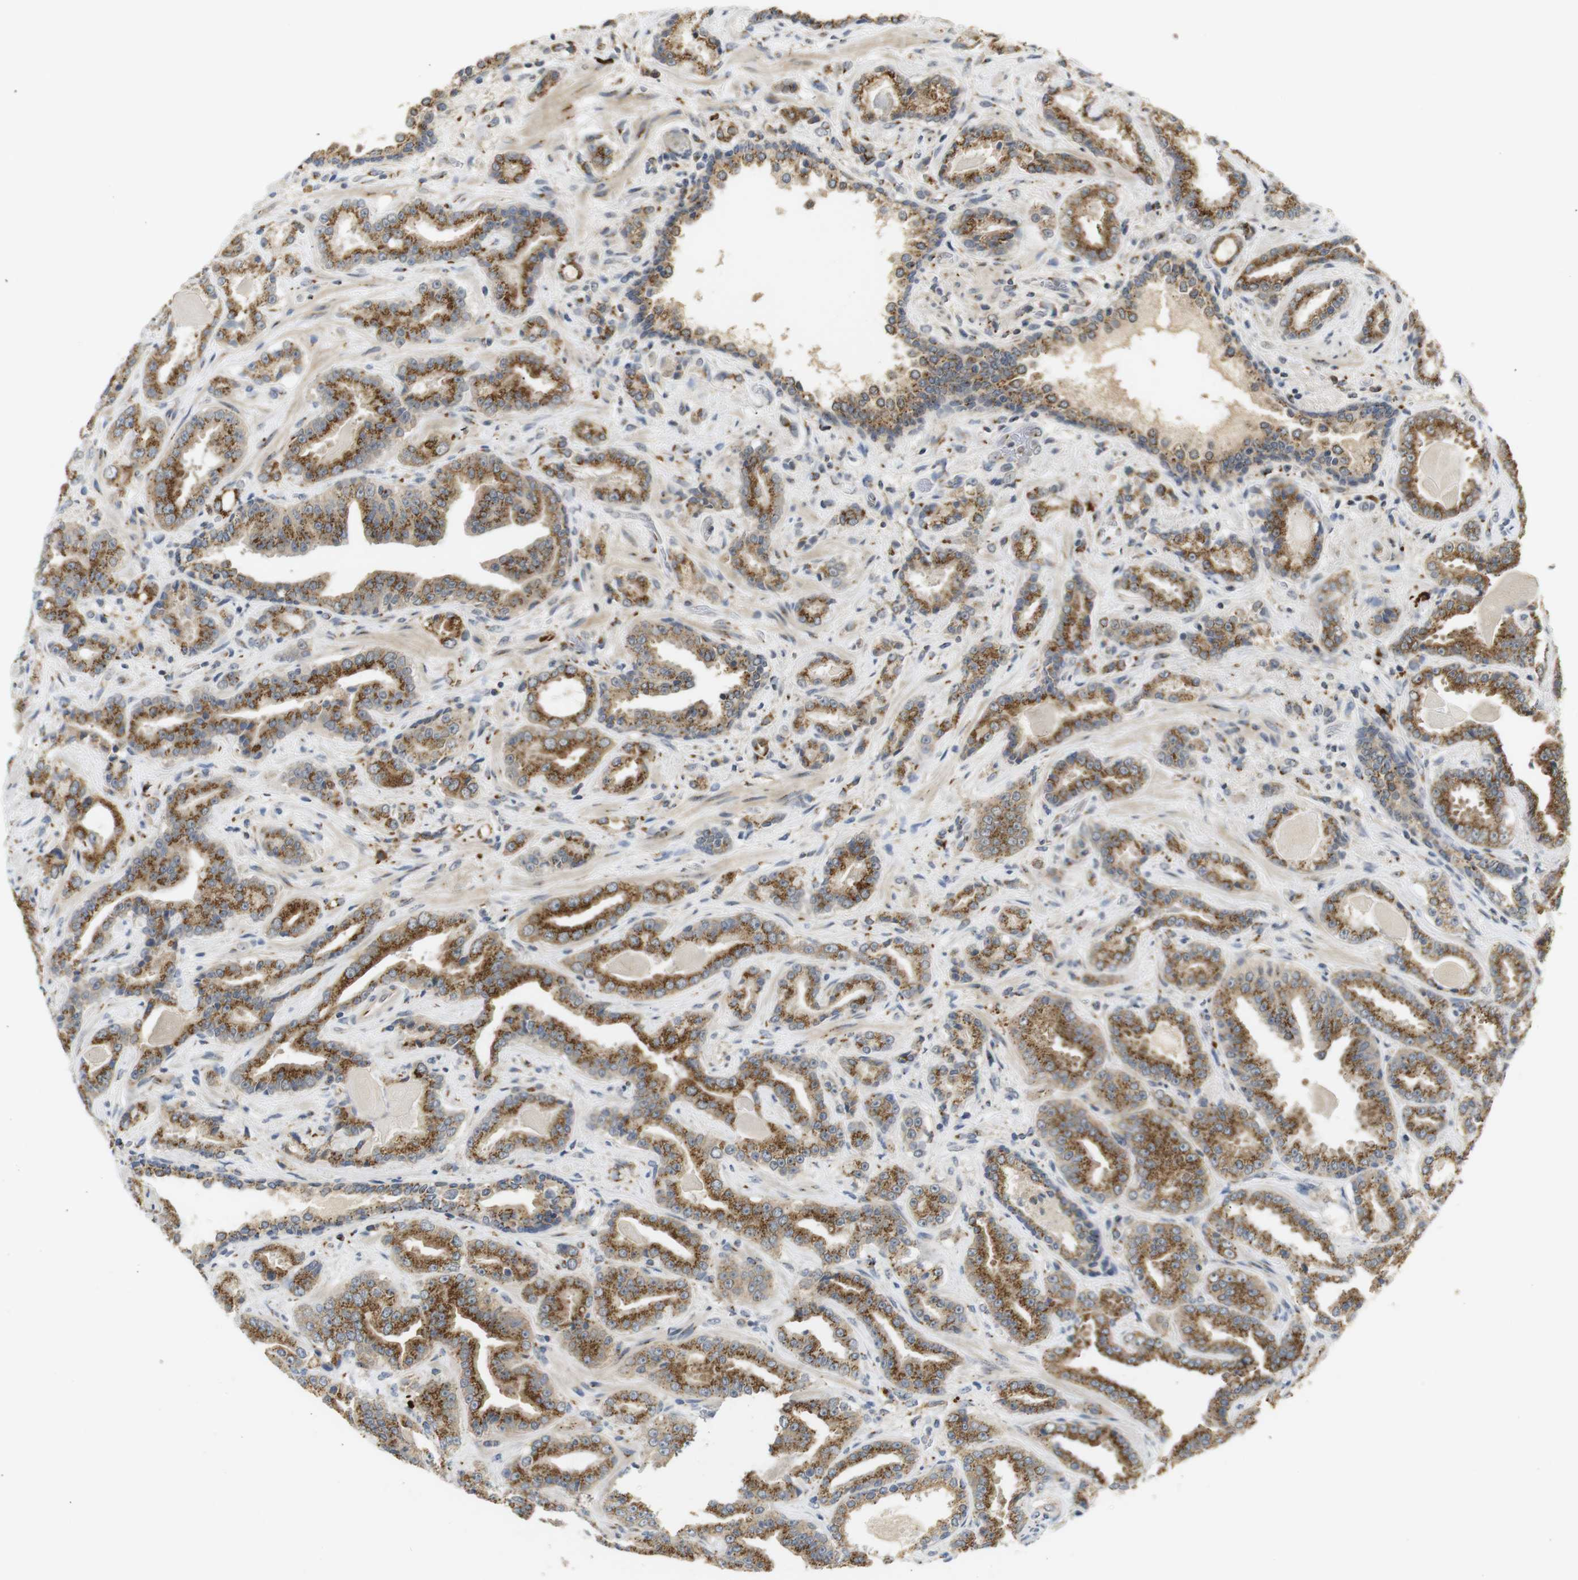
{"staining": {"intensity": "moderate", "quantity": ">75%", "location": "cytoplasmic/membranous"}, "tissue": "prostate cancer", "cell_type": "Tumor cells", "image_type": "cancer", "snomed": [{"axis": "morphology", "description": "Adenocarcinoma, Low grade"}, {"axis": "topography", "description": "Prostate"}], "caption": "Prostate cancer (adenocarcinoma (low-grade)) stained with a protein marker demonstrates moderate staining in tumor cells.", "gene": "ZFPL1", "patient": {"sex": "male", "age": 60}}